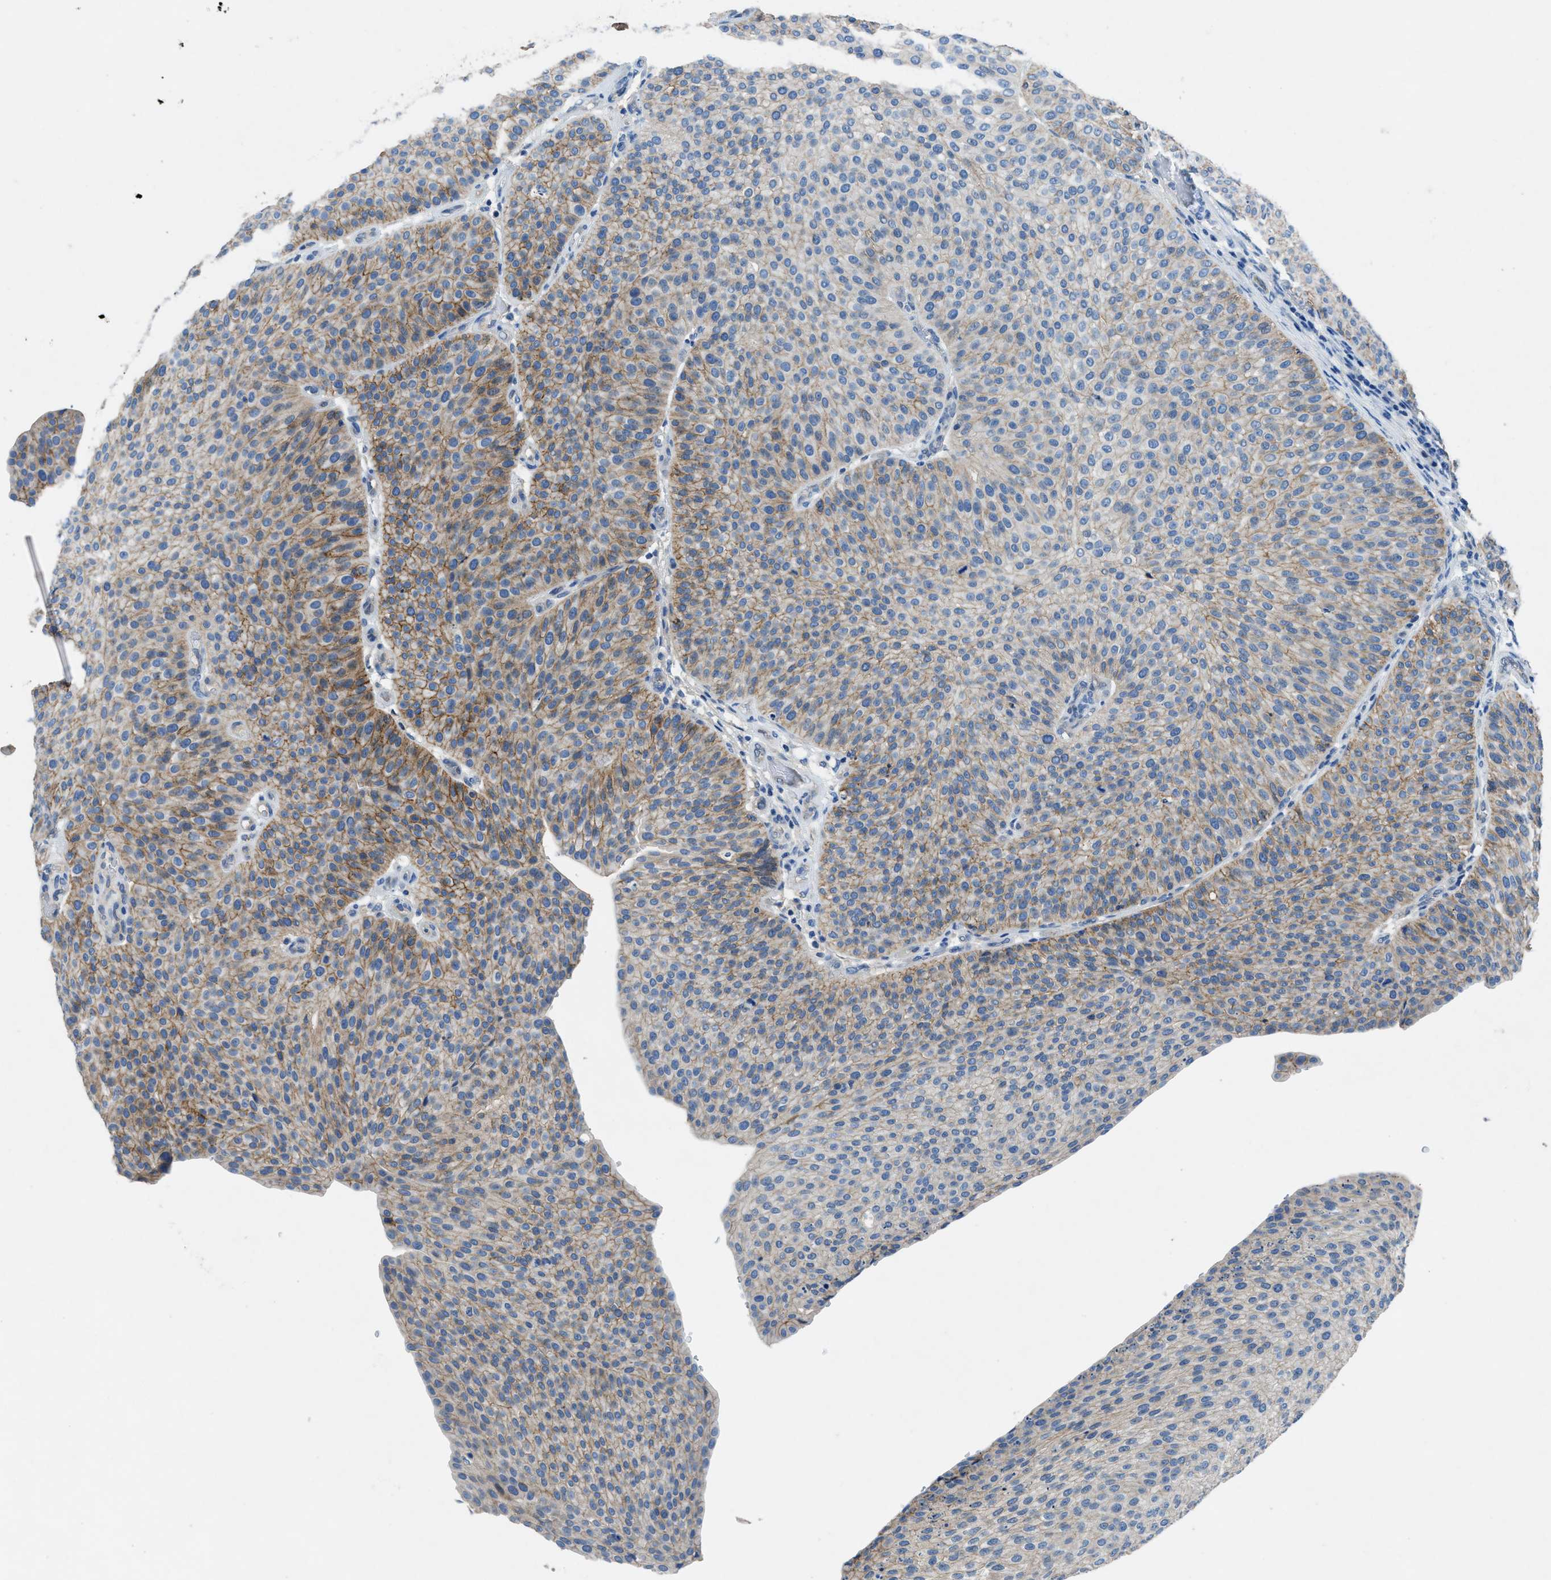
{"staining": {"intensity": "moderate", "quantity": "25%-75%", "location": "cytoplasmic/membranous"}, "tissue": "urothelial cancer", "cell_type": "Tumor cells", "image_type": "cancer", "snomed": [{"axis": "morphology", "description": "Urothelial carcinoma, Low grade"}, {"axis": "topography", "description": "Smooth muscle"}, {"axis": "topography", "description": "Urinary bladder"}], "caption": "High-power microscopy captured an IHC histopathology image of urothelial cancer, revealing moderate cytoplasmic/membranous expression in about 25%-75% of tumor cells. The protein of interest is shown in brown color, while the nuclei are stained blue.", "gene": "PTGFRN", "patient": {"sex": "male", "age": 60}}